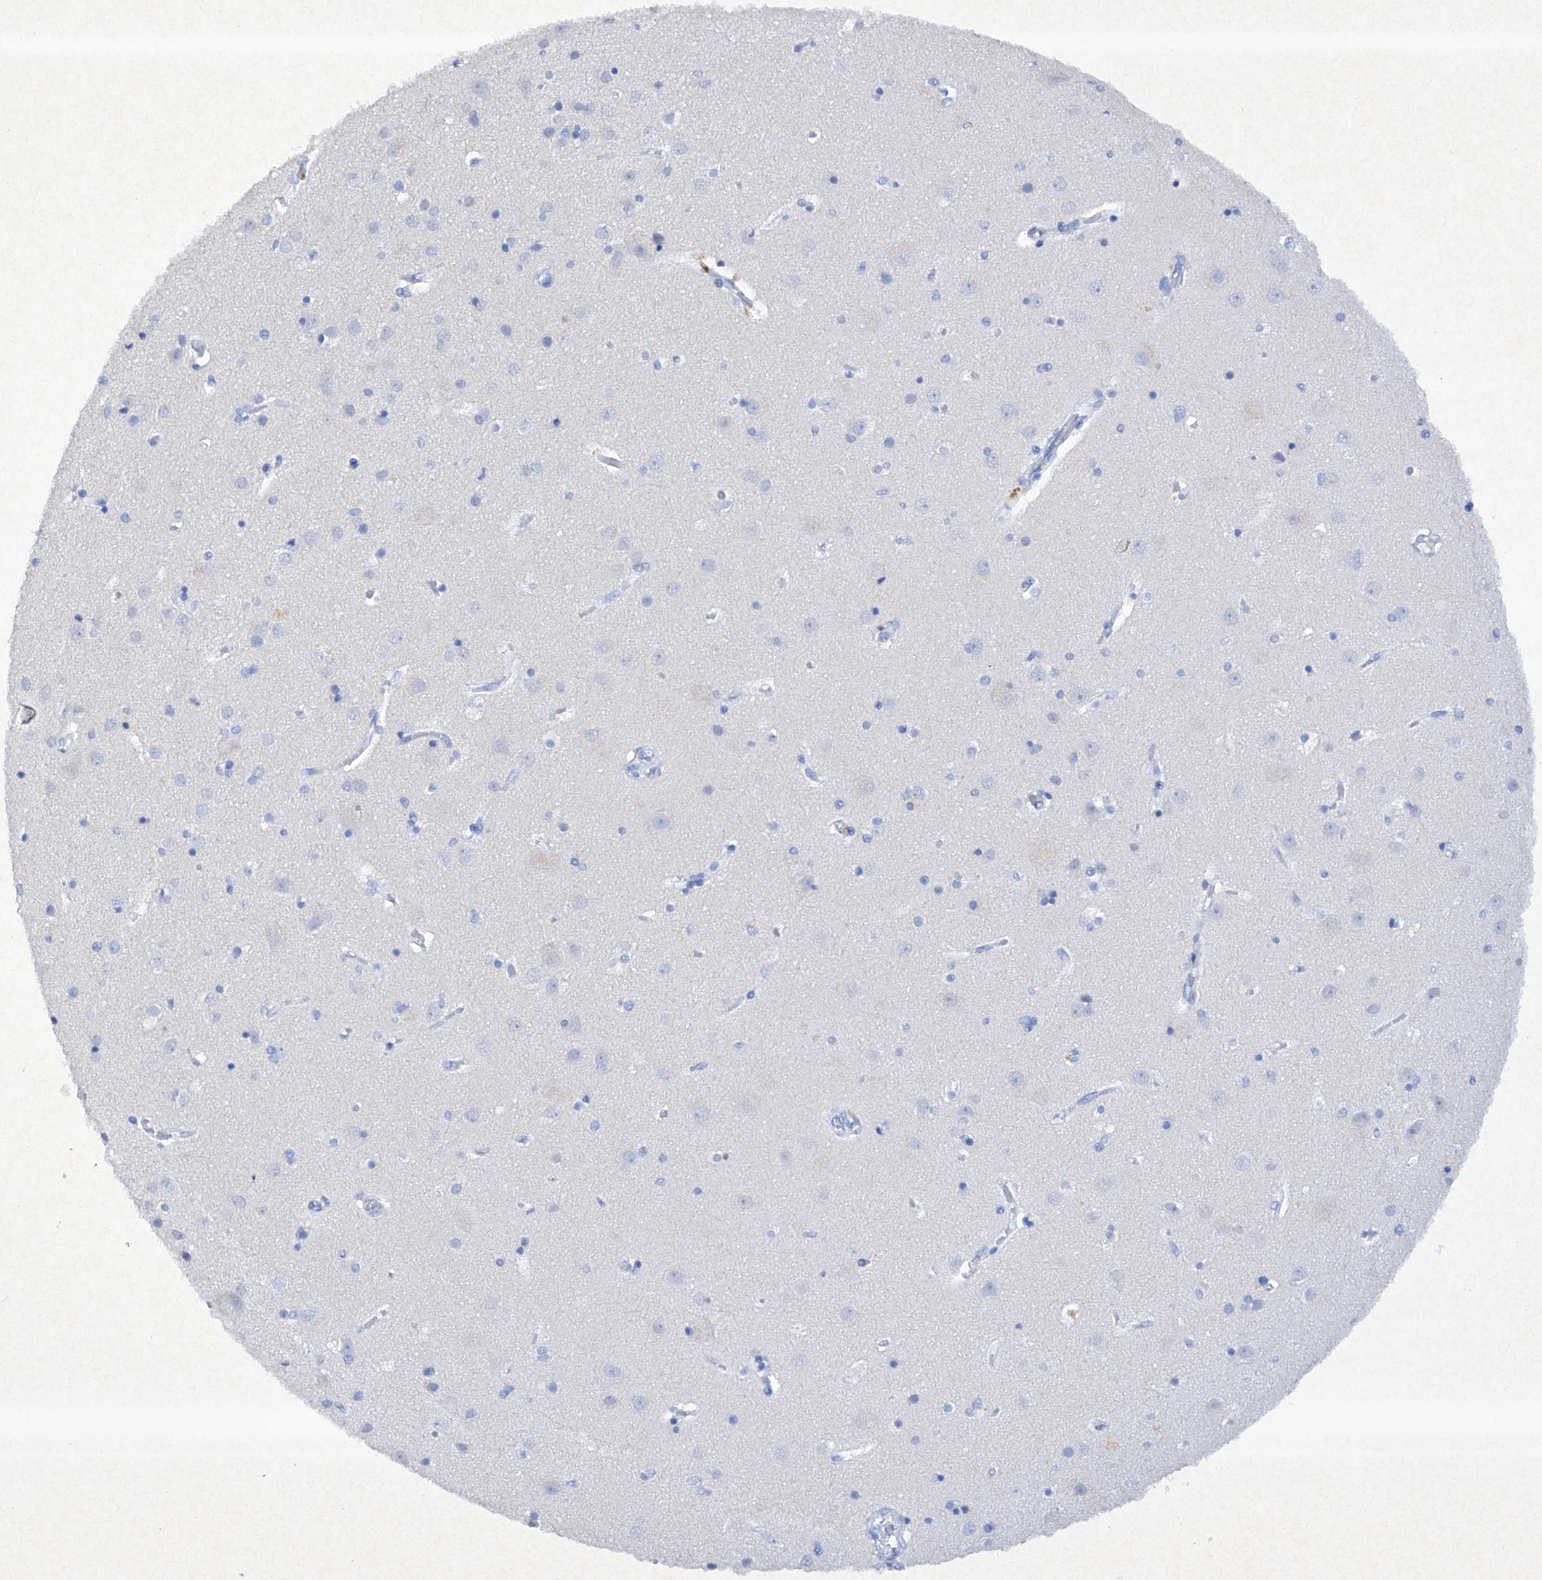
{"staining": {"intensity": "negative", "quantity": "none", "location": "none"}, "tissue": "cerebral cortex", "cell_type": "Endothelial cells", "image_type": "normal", "snomed": [{"axis": "morphology", "description": "Normal tissue, NOS"}, {"axis": "topography", "description": "Cerebral cortex"}], "caption": "Immunohistochemistry of unremarkable human cerebral cortex demonstrates no expression in endothelial cells.", "gene": "BARX2", "patient": {"sex": "male", "age": 54}}